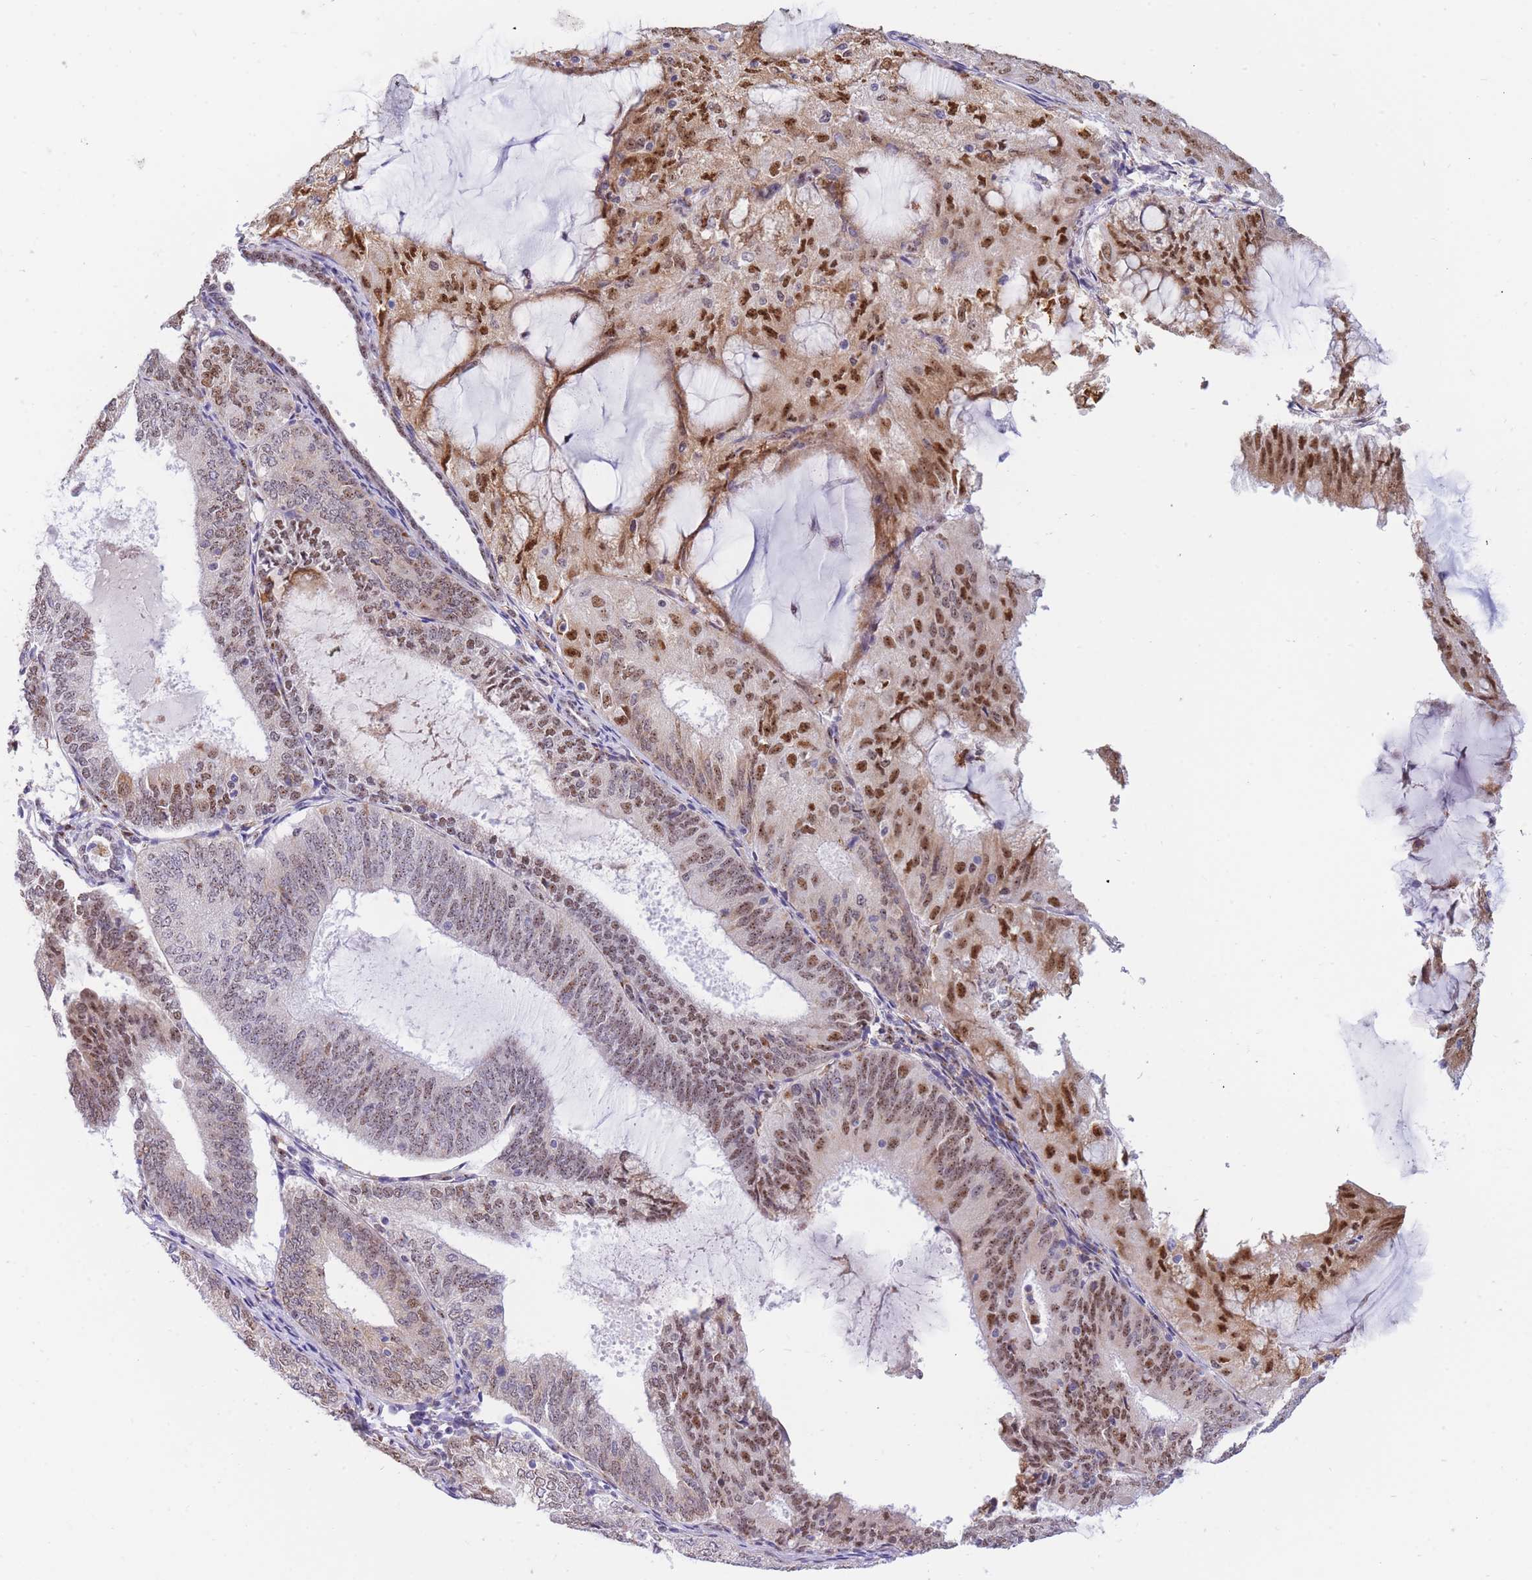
{"staining": {"intensity": "moderate", "quantity": "25%-75%", "location": "cytoplasmic/membranous,nuclear"}, "tissue": "endometrial cancer", "cell_type": "Tumor cells", "image_type": "cancer", "snomed": [{"axis": "morphology", "description": "Adenocarcinoma, NOS"}, {"axis": "topography", "description": "Endometrium"}], "caption": "High-power microscopy captured an immunohistochemistry image of endometrial cancer, revealing moderate cytoplasmic/membranous and nuclear staining in approximately 25%-75% of tumor cells.", "gene": "FAM153A", "patient": {"sex": "female", "age": 81}}